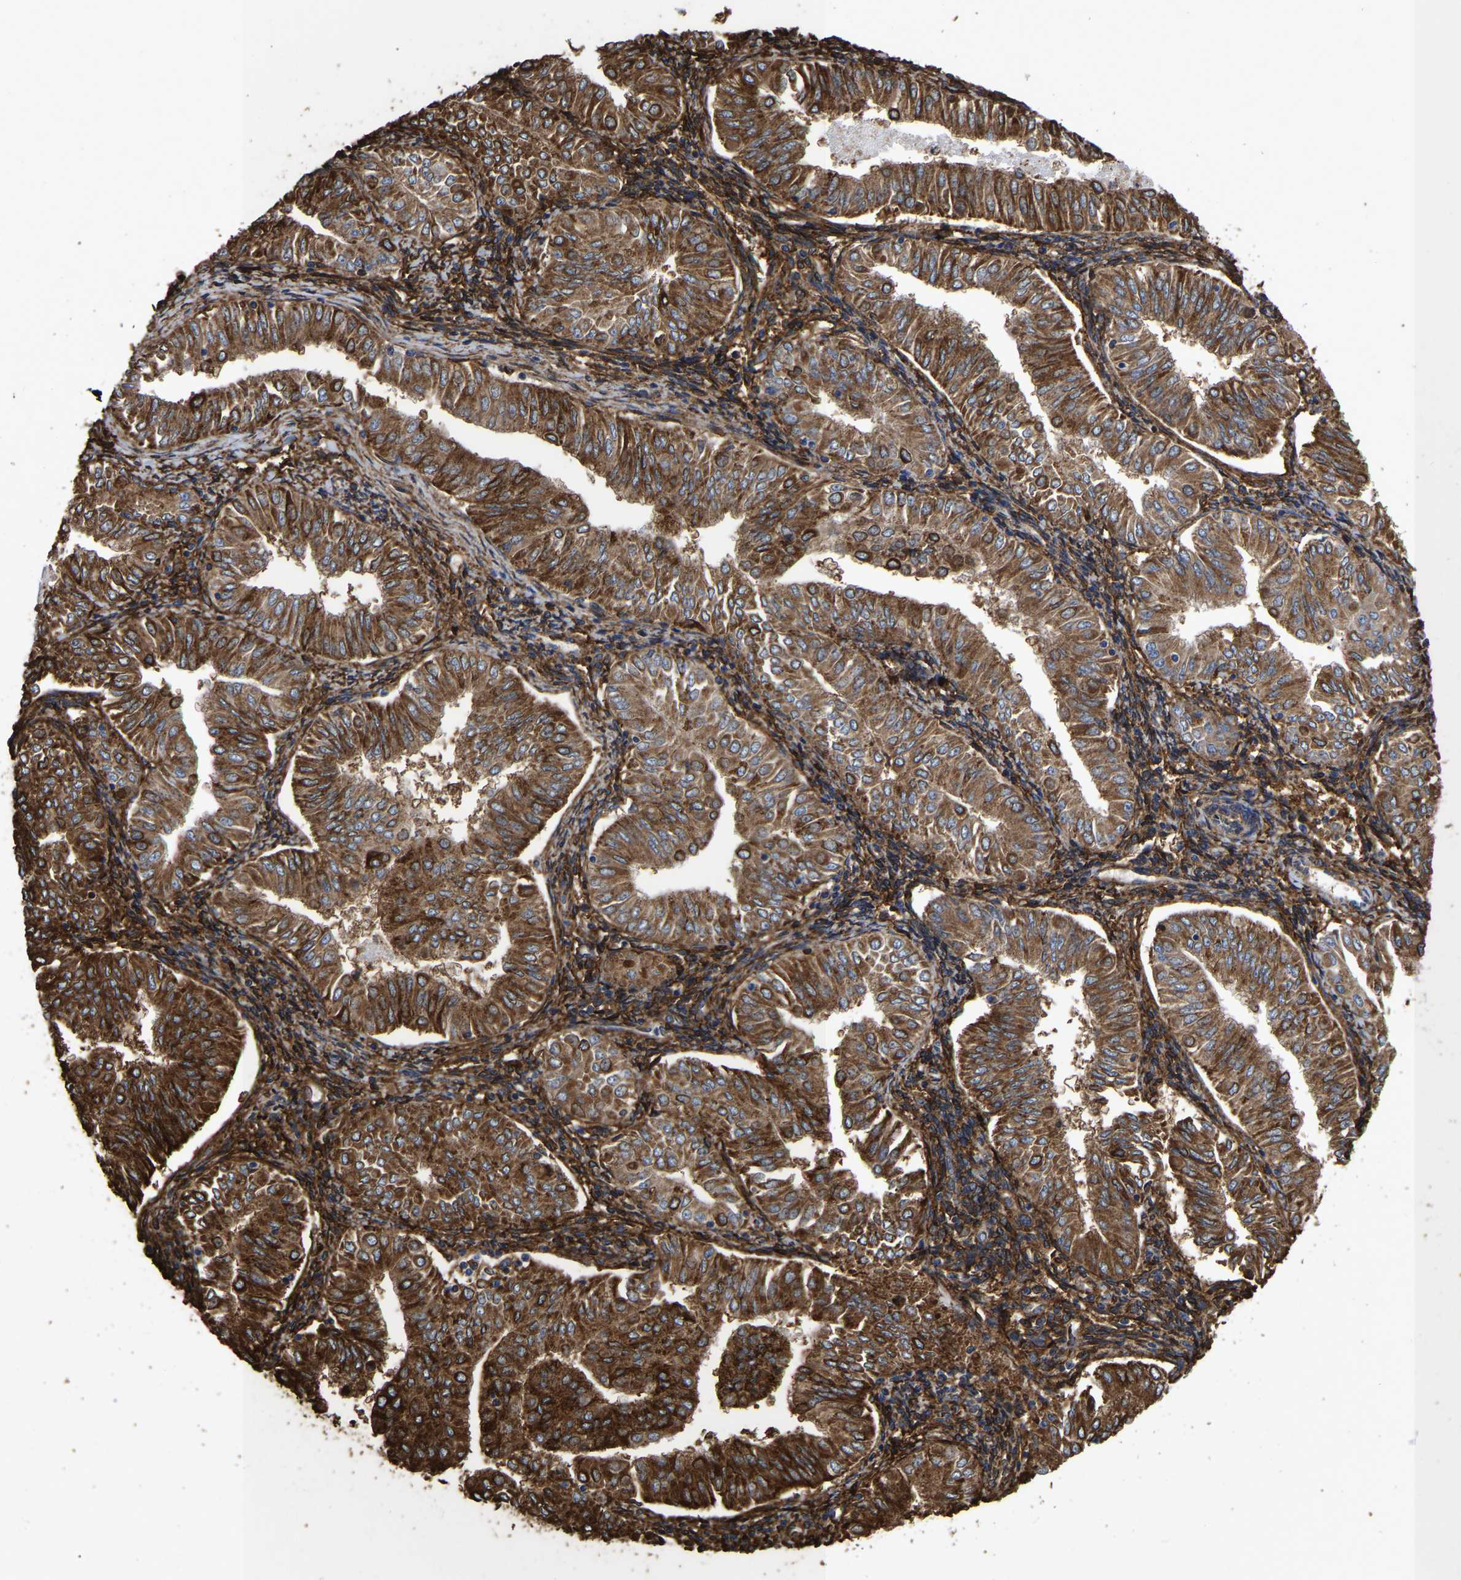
{"staining": {"intensity": "strong", "quantity": ">75%", "location": "cytoplasmic/membranous"}, "tissue": "endometrial cancer", "cell_type": "Tumor cells", "image_type": "cancer", "snomed": [{"axis": "morphology", "description": "Normal tissue, NOS"}, {"axis": "morphology", "description": "Adenocarcinoma, NOS"}, {"axis": "topography", "description": "Endometrium"}], "caption": "A histopathology image of adenocarcinoma (endometrial) stained for a protein shows strong cytoplasmic/membranous brown staining in tumor cells.", "gene": "LIF", "patient": {"sex": "female", "age": 53}}